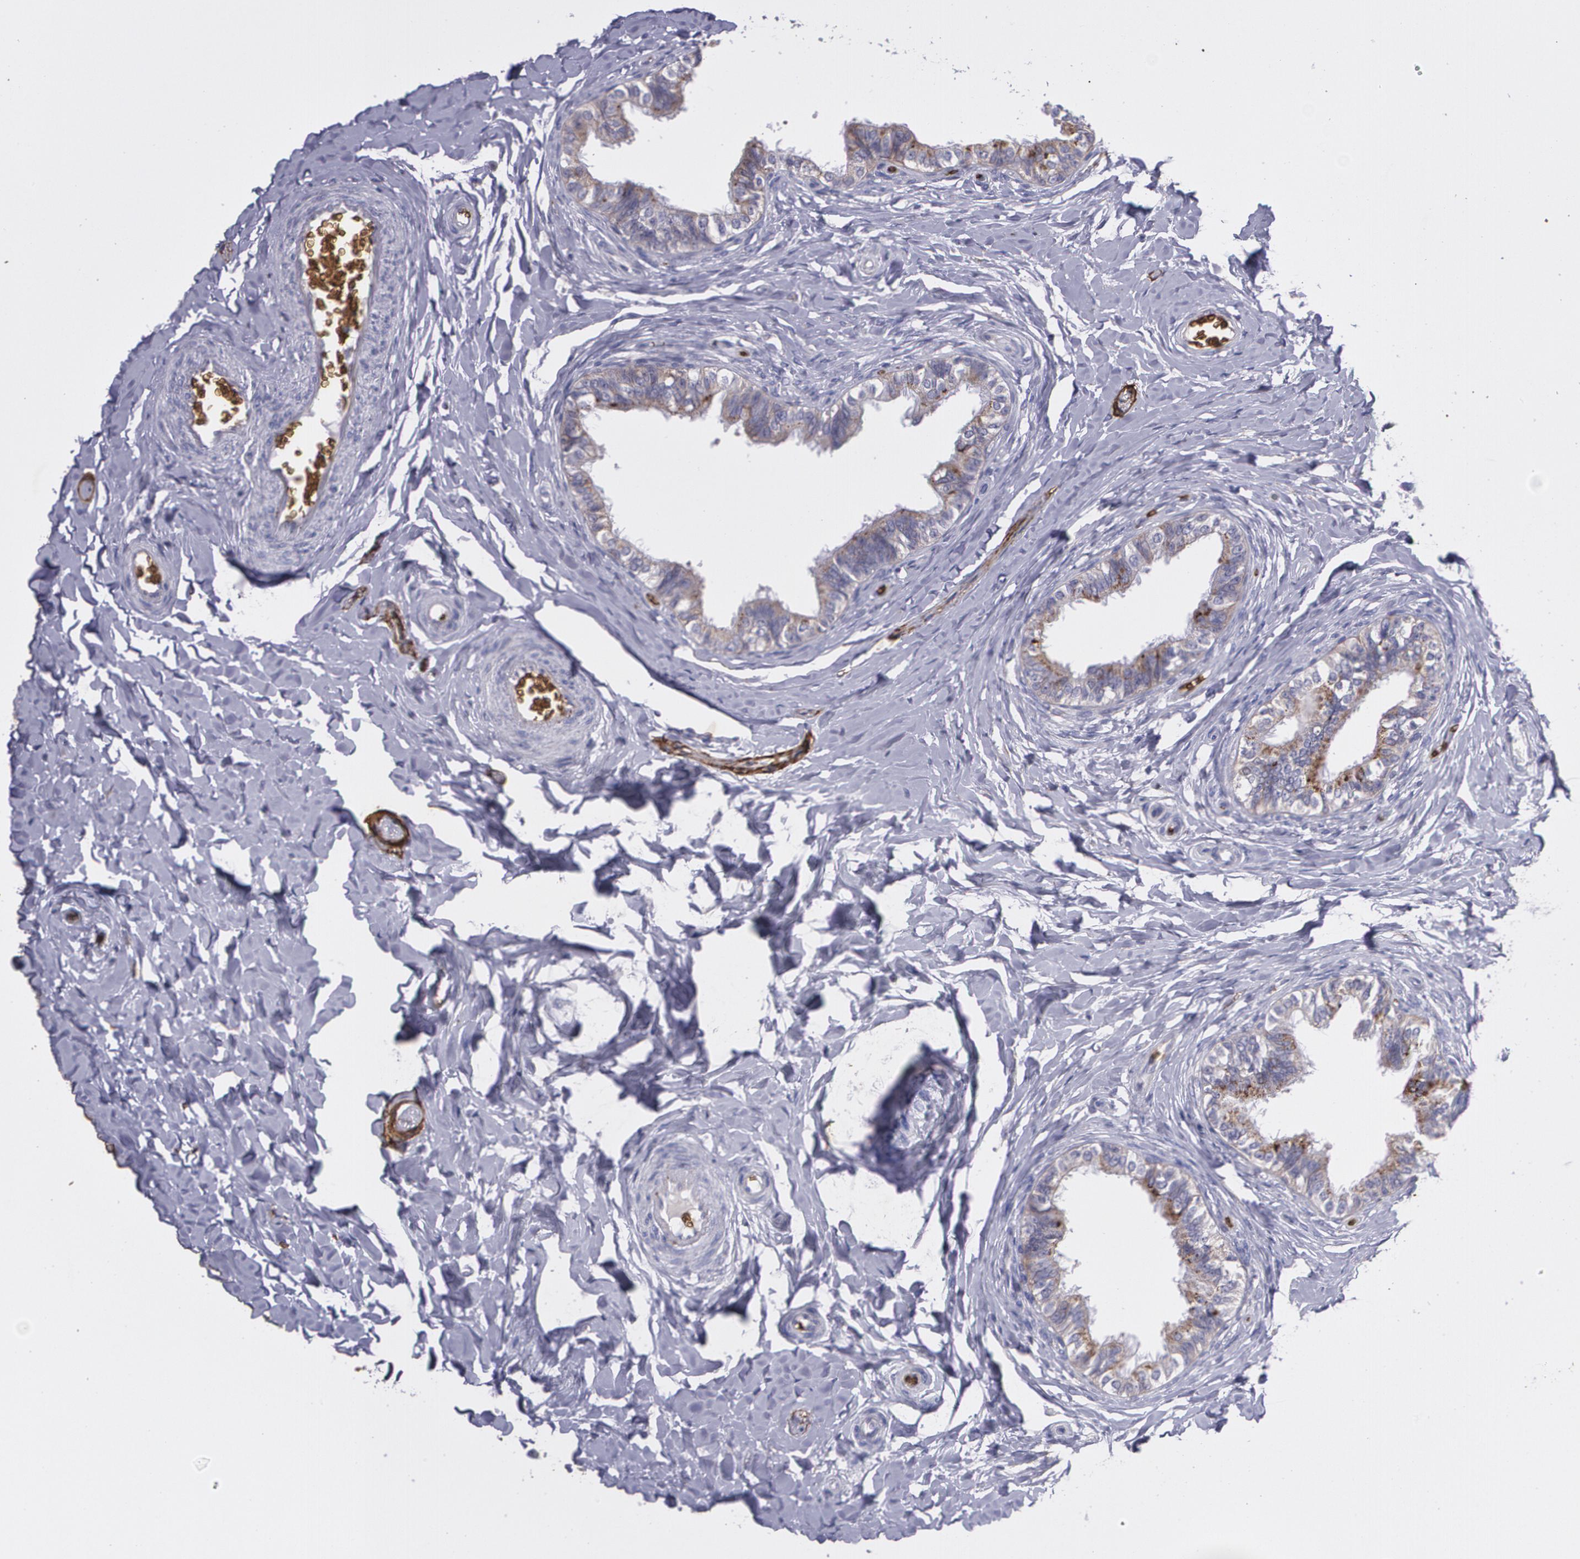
{"staining": {"intensity": "weak", "quantity": ">75%", "location": "cytoplasmic/membranous"}, "tissue": "epididymis", "cell_type": "Glandular cells", "image_type": "normal", "snomed": [{"axis": "morphology", "description": "Normal tissue, NOS"}, {"axis": "topography", "description": "Soft tissue"}, {"axis": "topography", "description": "Epididymis"}], "caption": "DAB immunohistochemical staining of normal epididymis demonstrates weak cytoplasmic/membranous protein positivity in approximately >75% of glandular cells.", "gene": "SLC2A1", "patient": {"sex": "male", "age": 26}}